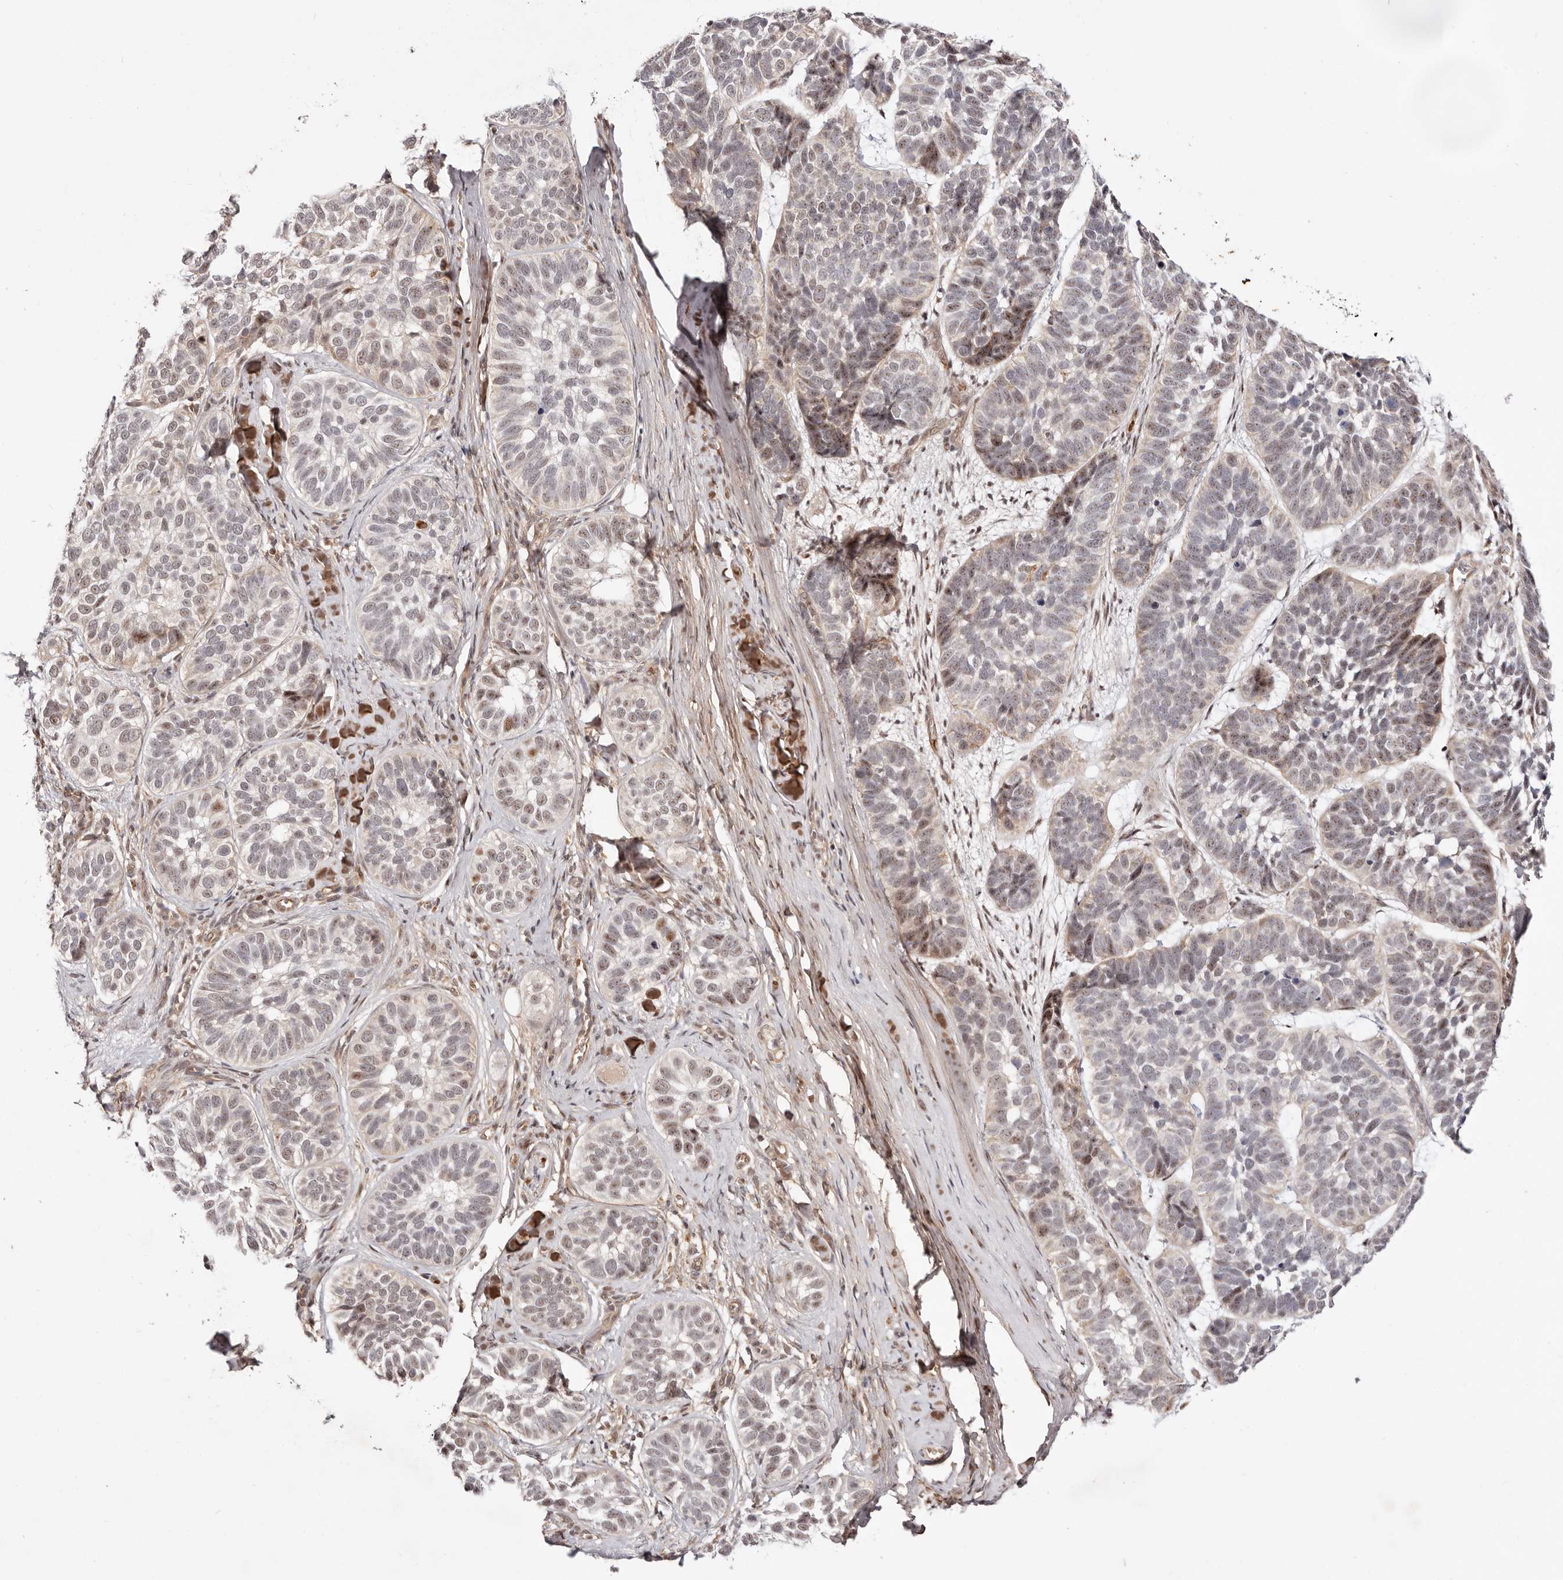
{"staining": {"intensity": "moderate", "quantity": "<25%", "location": "nuclear"}, "tissue": "skin cancer", "cell_type": "Tumor cells", "image_type": "cancer", "snomed": [{"axis": "morphology", "description": "Basal cell carcinoma"}, {"axis": "topography", "description": "Skin"}], "caption": "Immunohistochemical staining of skin cancer exhibits low levels of moderate nuclear protein positivity in about <25% of tumor cells.", "gene": "WRN", "patient": {"sex": "male", "age": 62}}